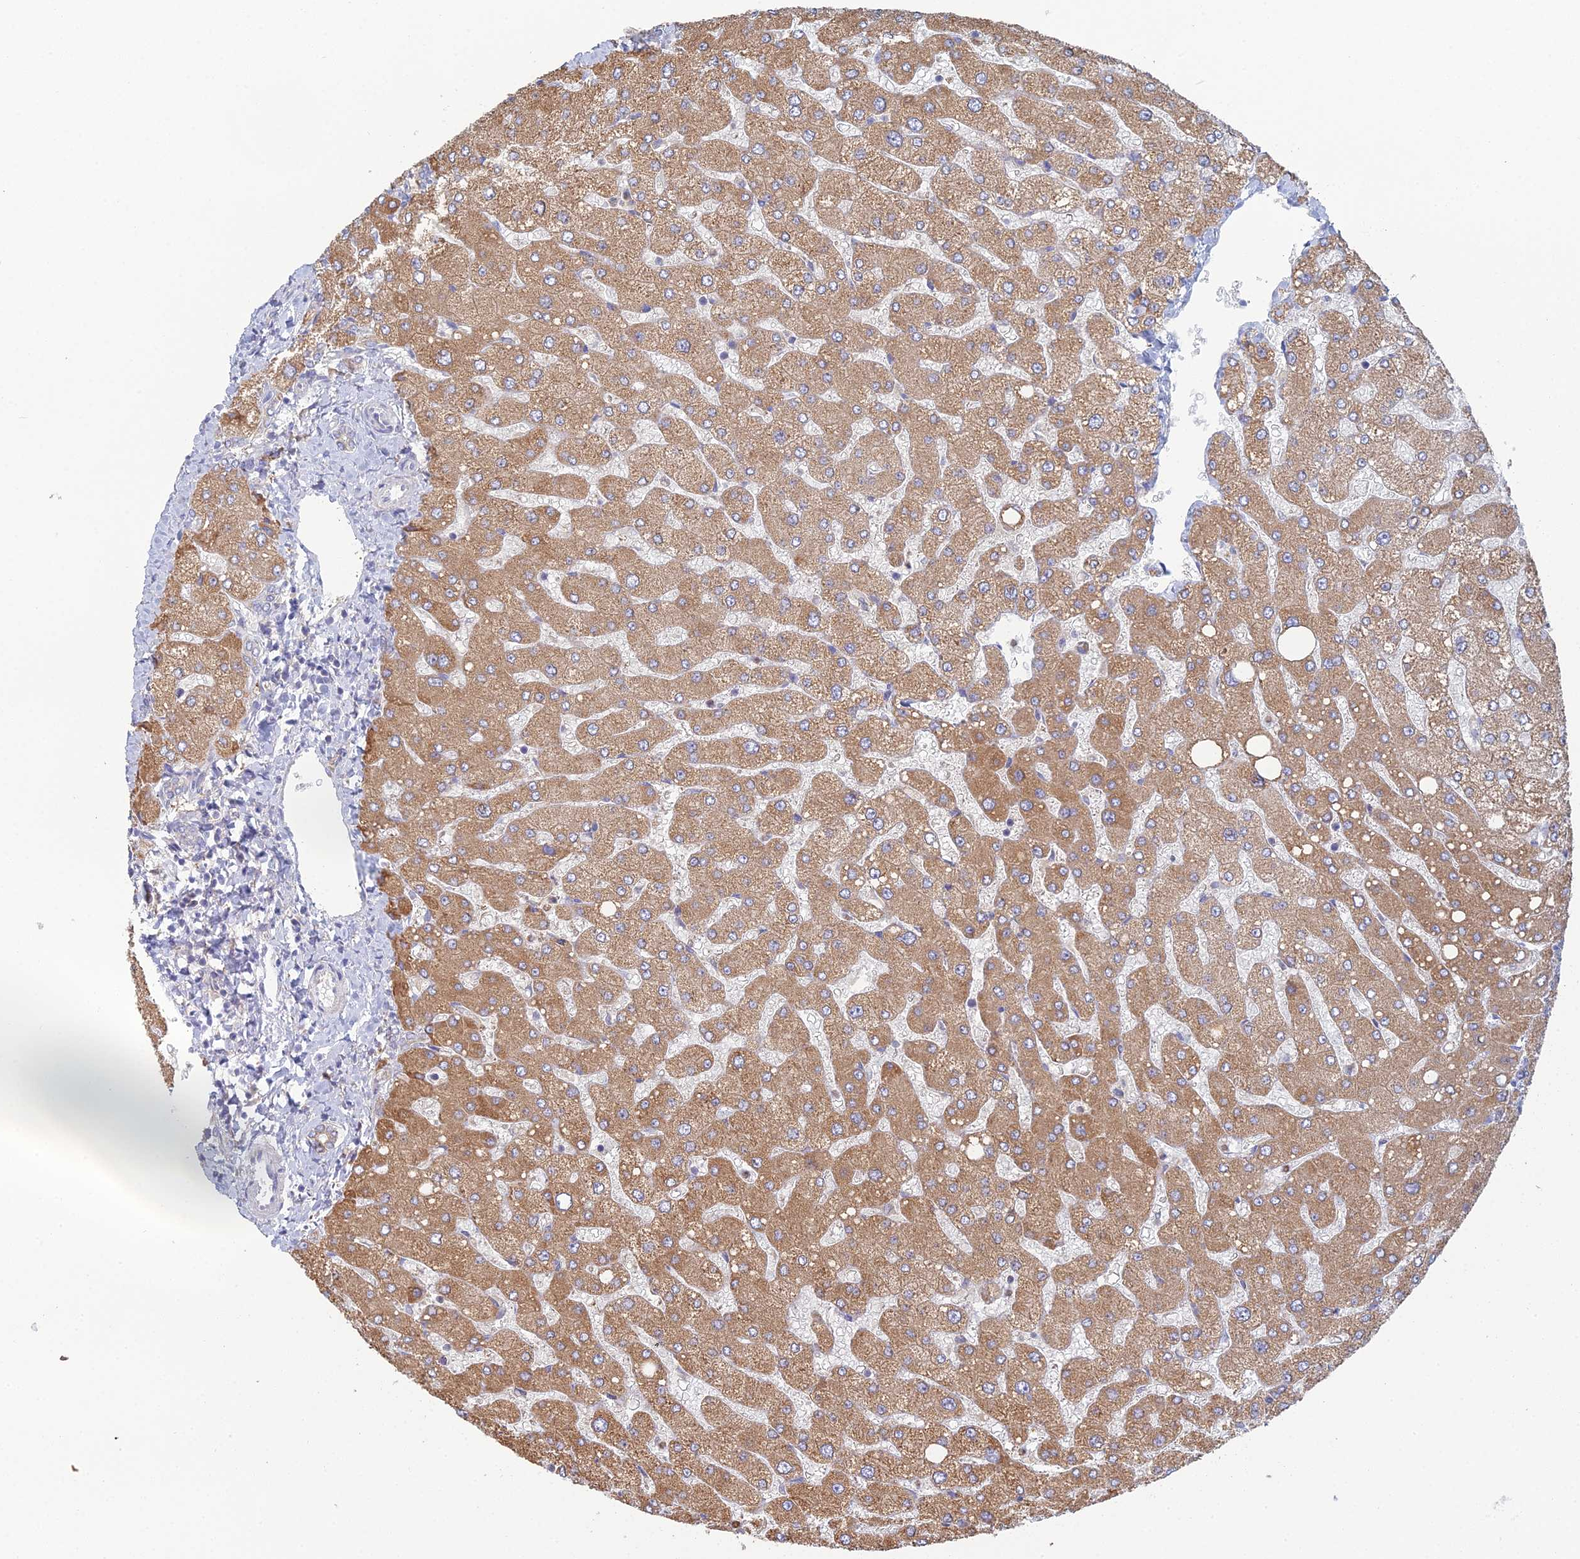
{"staining": {"intensity": "negative", "quantity": "none", "location": "none"}, "tissue": "liver", "cell_type": "Cholangiocytes", "image_type": "normal", "snomed": [{"axis": "morphology", "description": "Normal tissue, NOS"}, {"axis": "topography", "description": "Liver"}], "caption": "DAB immunohistochemical staining of unremarkable liver displays no significant expression in cholangiocytes. The staining was performed using DAB to visualize the protein expression in brown, while the nuclei were stained in blue with hematoxylin (Magnification: 20x).", "gene": "TRAPPC6A", "patient": {"sex": "male", "age": 55}}